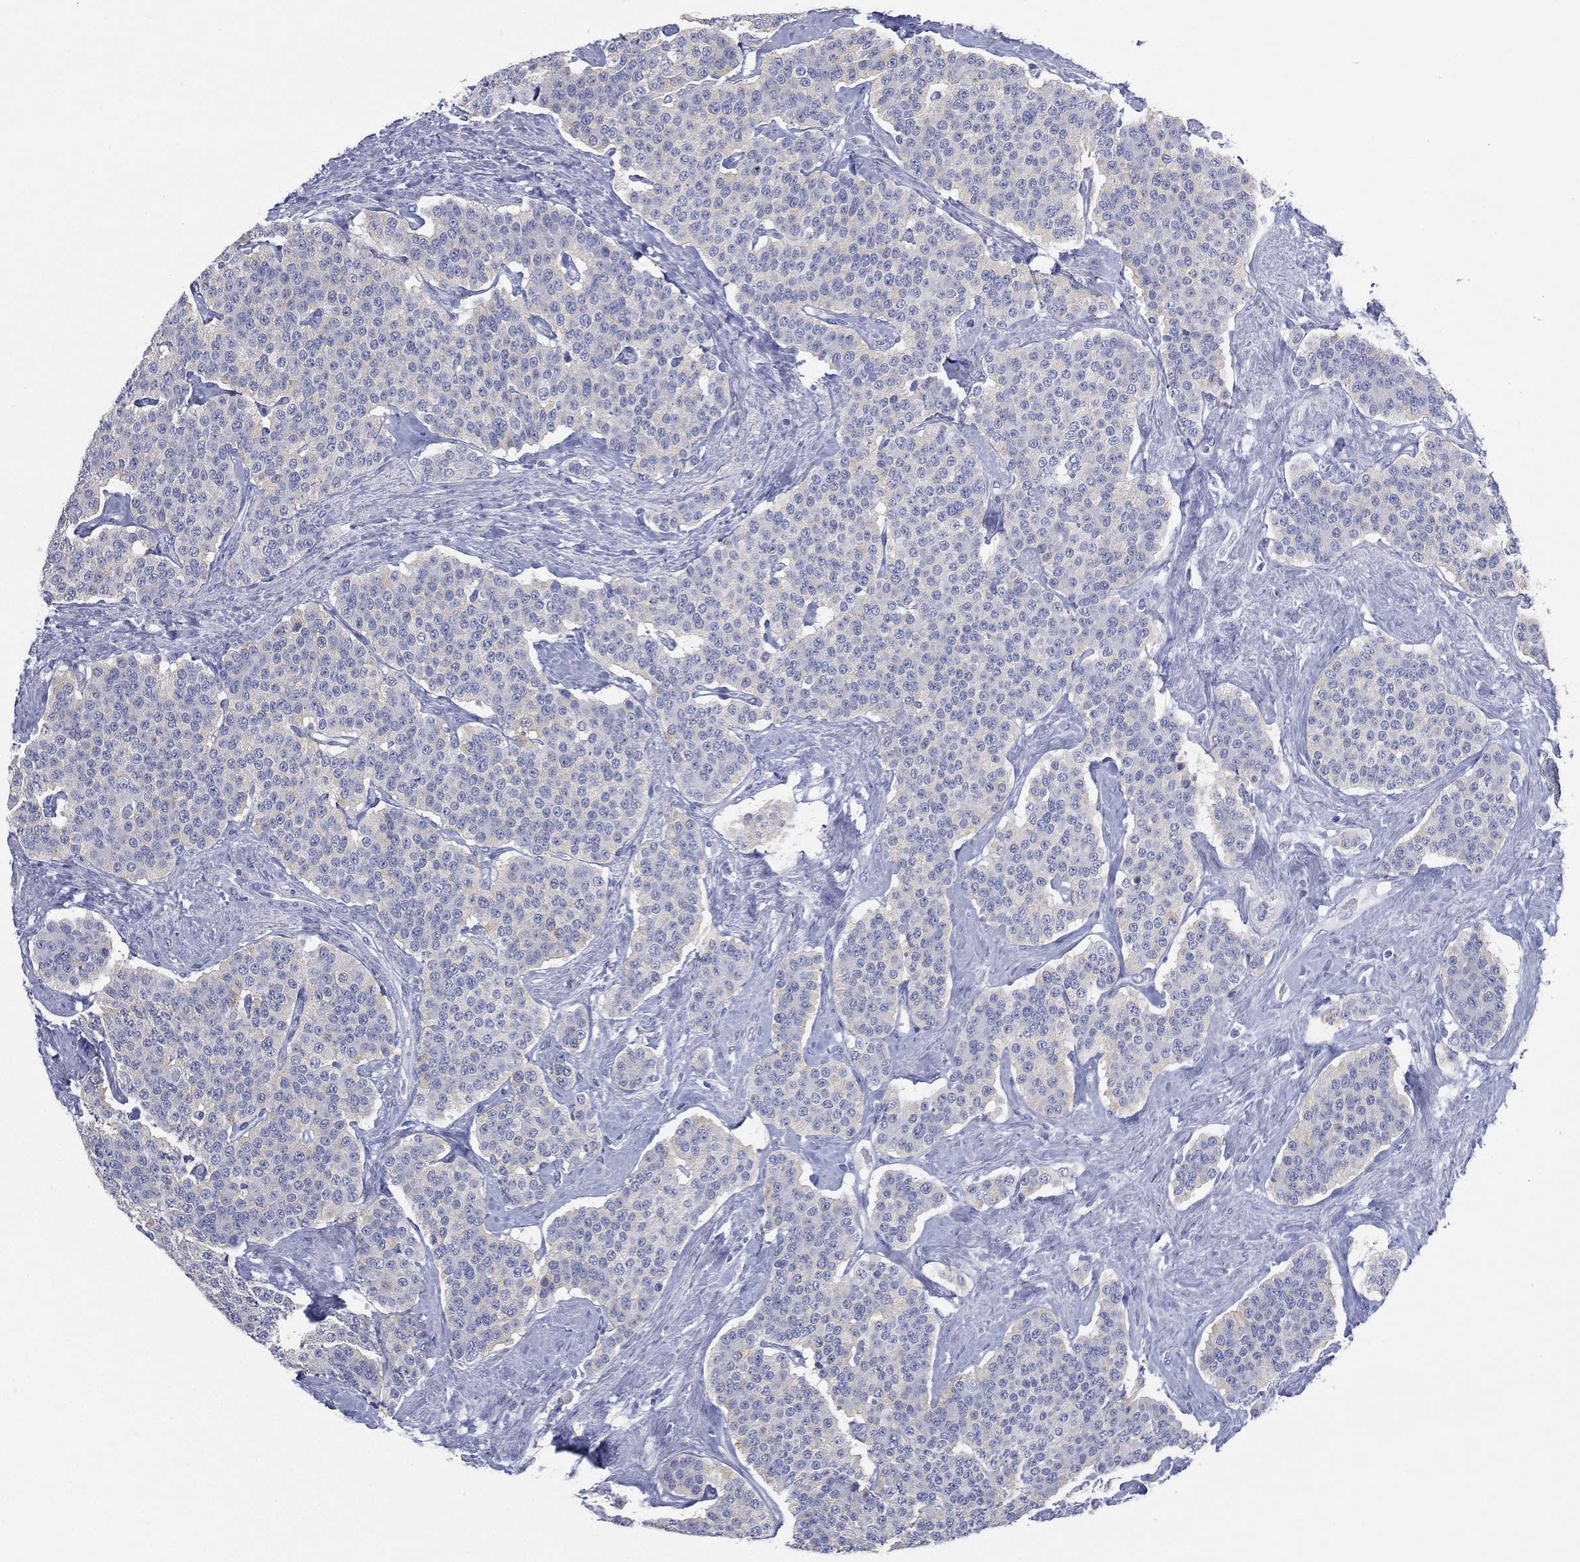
{"staining": {"intensity": "negative", "quantity": "none", "location": "none"}, "tissue": "carcinoid", "cell_type": "Tumor cells", "image_type": "cancer", "snomed": [{"axis": "morphology", "description": "Carcinoid, malignant, NOS"}, {"axis": "topography", "description": "Small intestine"}], "caption": "Immunohistochemistry (IHC) of carcinoid exhibits no expression in tumor cells.", "gene": "FMO1", "patient": {"sex": "female", "age": 58}}